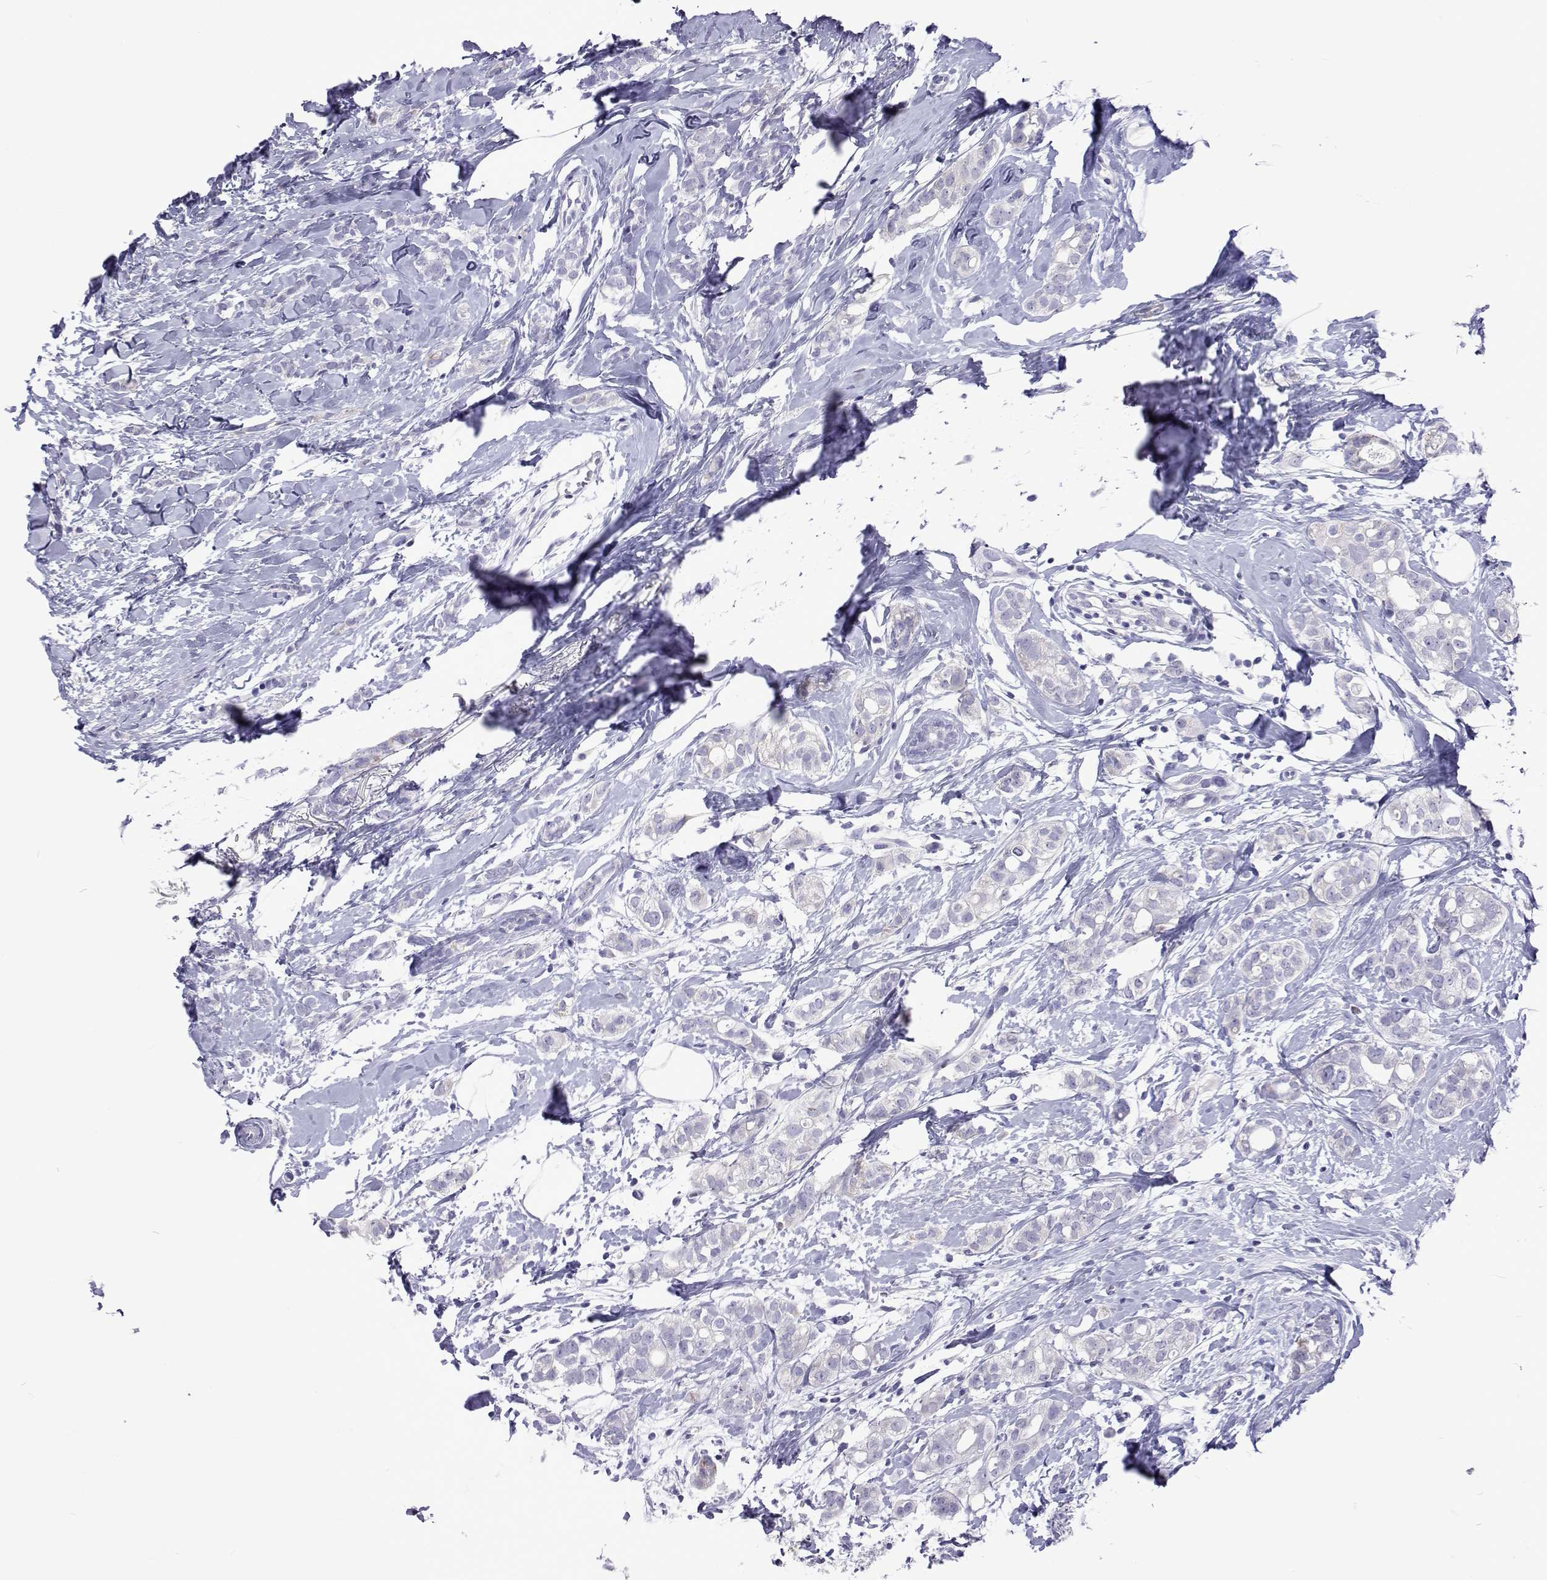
{"staining": {"intensity": "negative", "quantity": "none", "location": "none"}, "tissue": "breast cancer", "cell_type": "Tumor cells", "image_type": "cancer", "snomed": [{"axis": "morphology", "description": "Duct carcinoma"}, {"axis": "topography", "description": "Breast"}], "caption": "There is no significant positivity in tumor cells of breast infiltrating ductal carcinoma.", "gene": "UMODL1", "patient": {"sex": "female", "age": 40}}